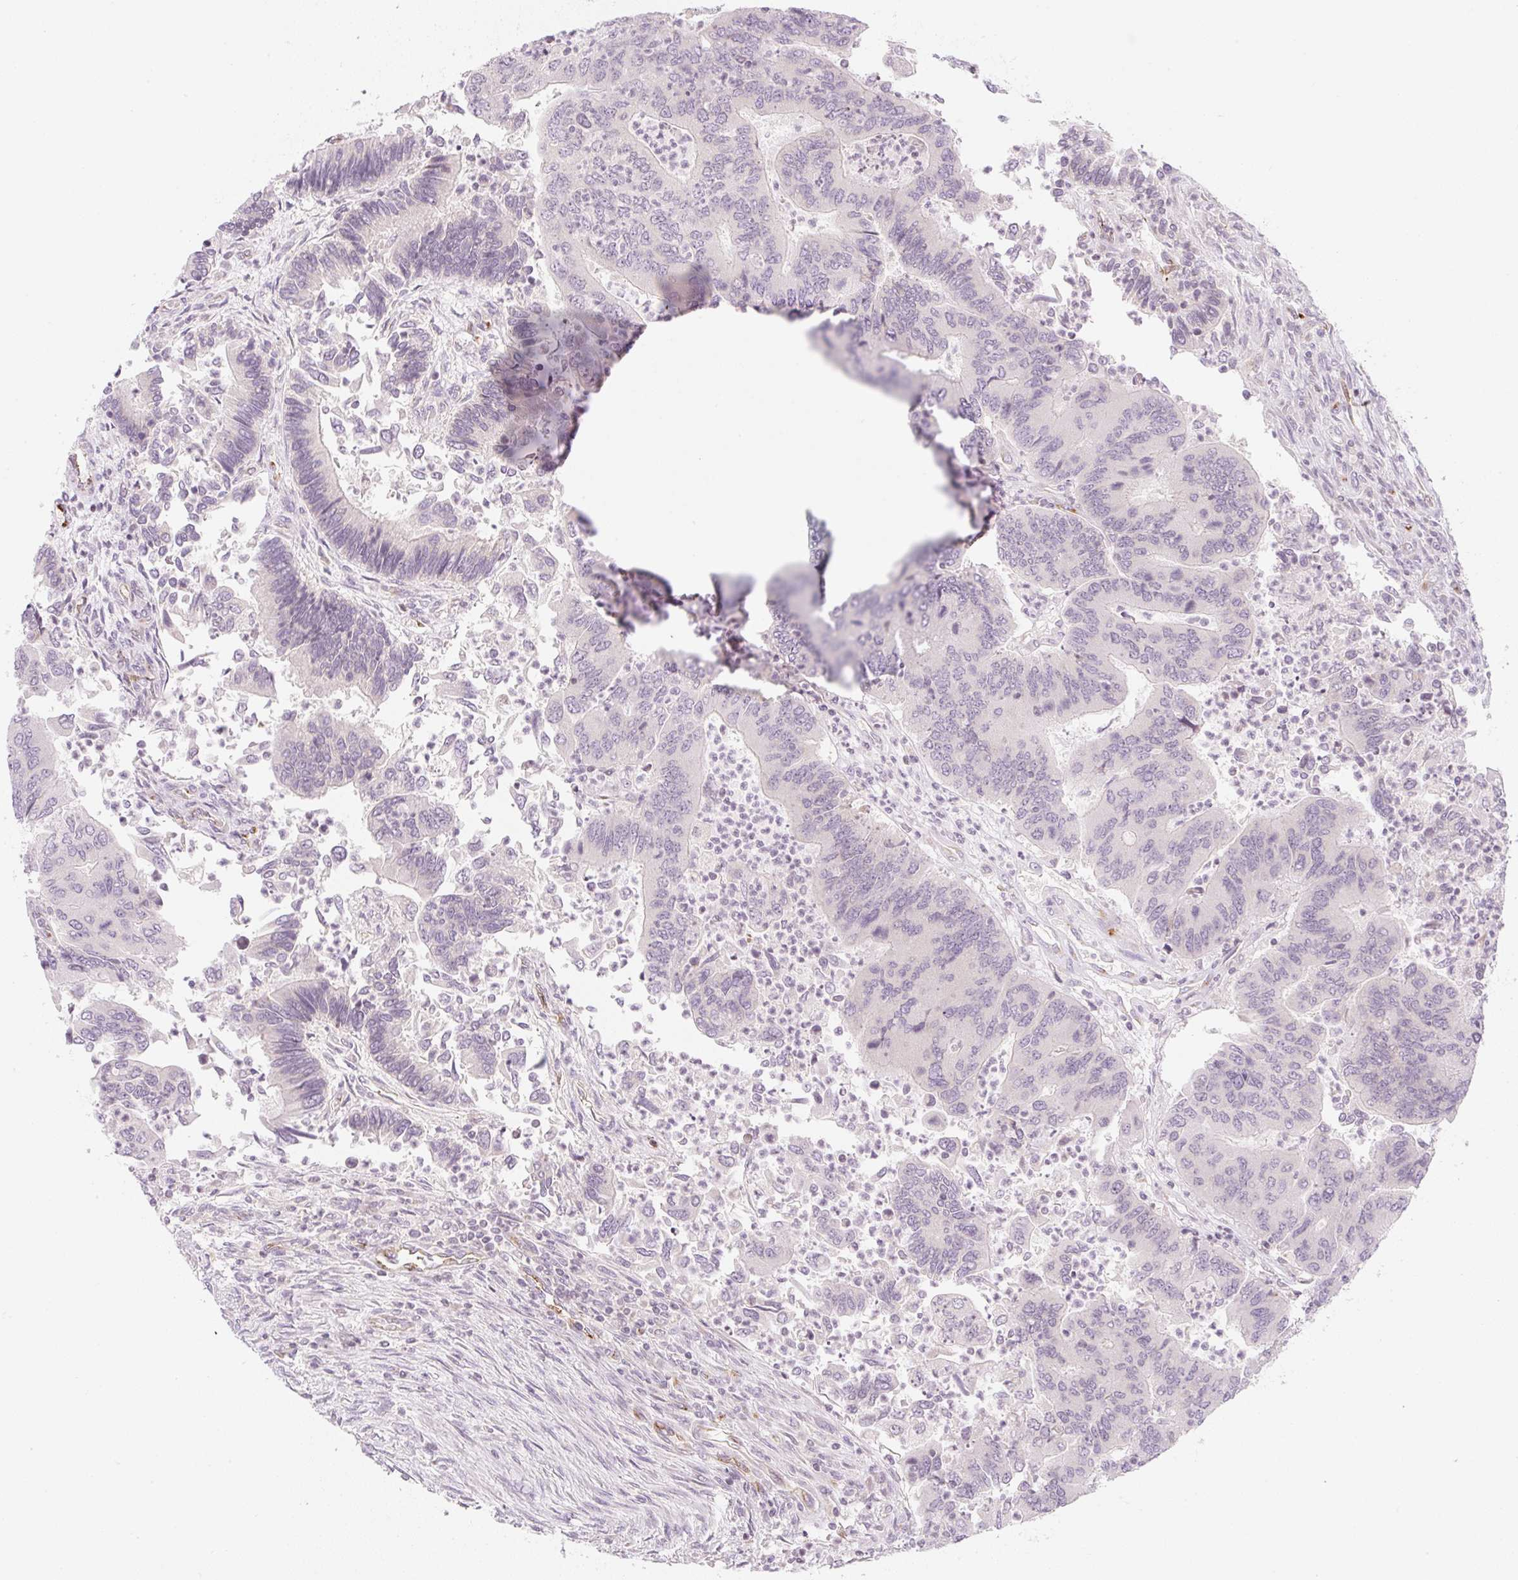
{"staining": {"intensity": "negative", "quantity": "none", "location": "none"}, "tissue": "colorectal cancer", "cell_type": "Tumor cells", "image_type": "cancer", "snomed": [{"axis": "morphology", "description": "Adenocarcinoma, NOS"}, {"axis": "topography", "description": "Colon"}], "caption": "Colorectal adenocarcinoma was stained to show a protein in brown. There is no significant staining in tumor cells.", "gene": "CASKIN1", "patient": {"sex": "female", "age": 67}}